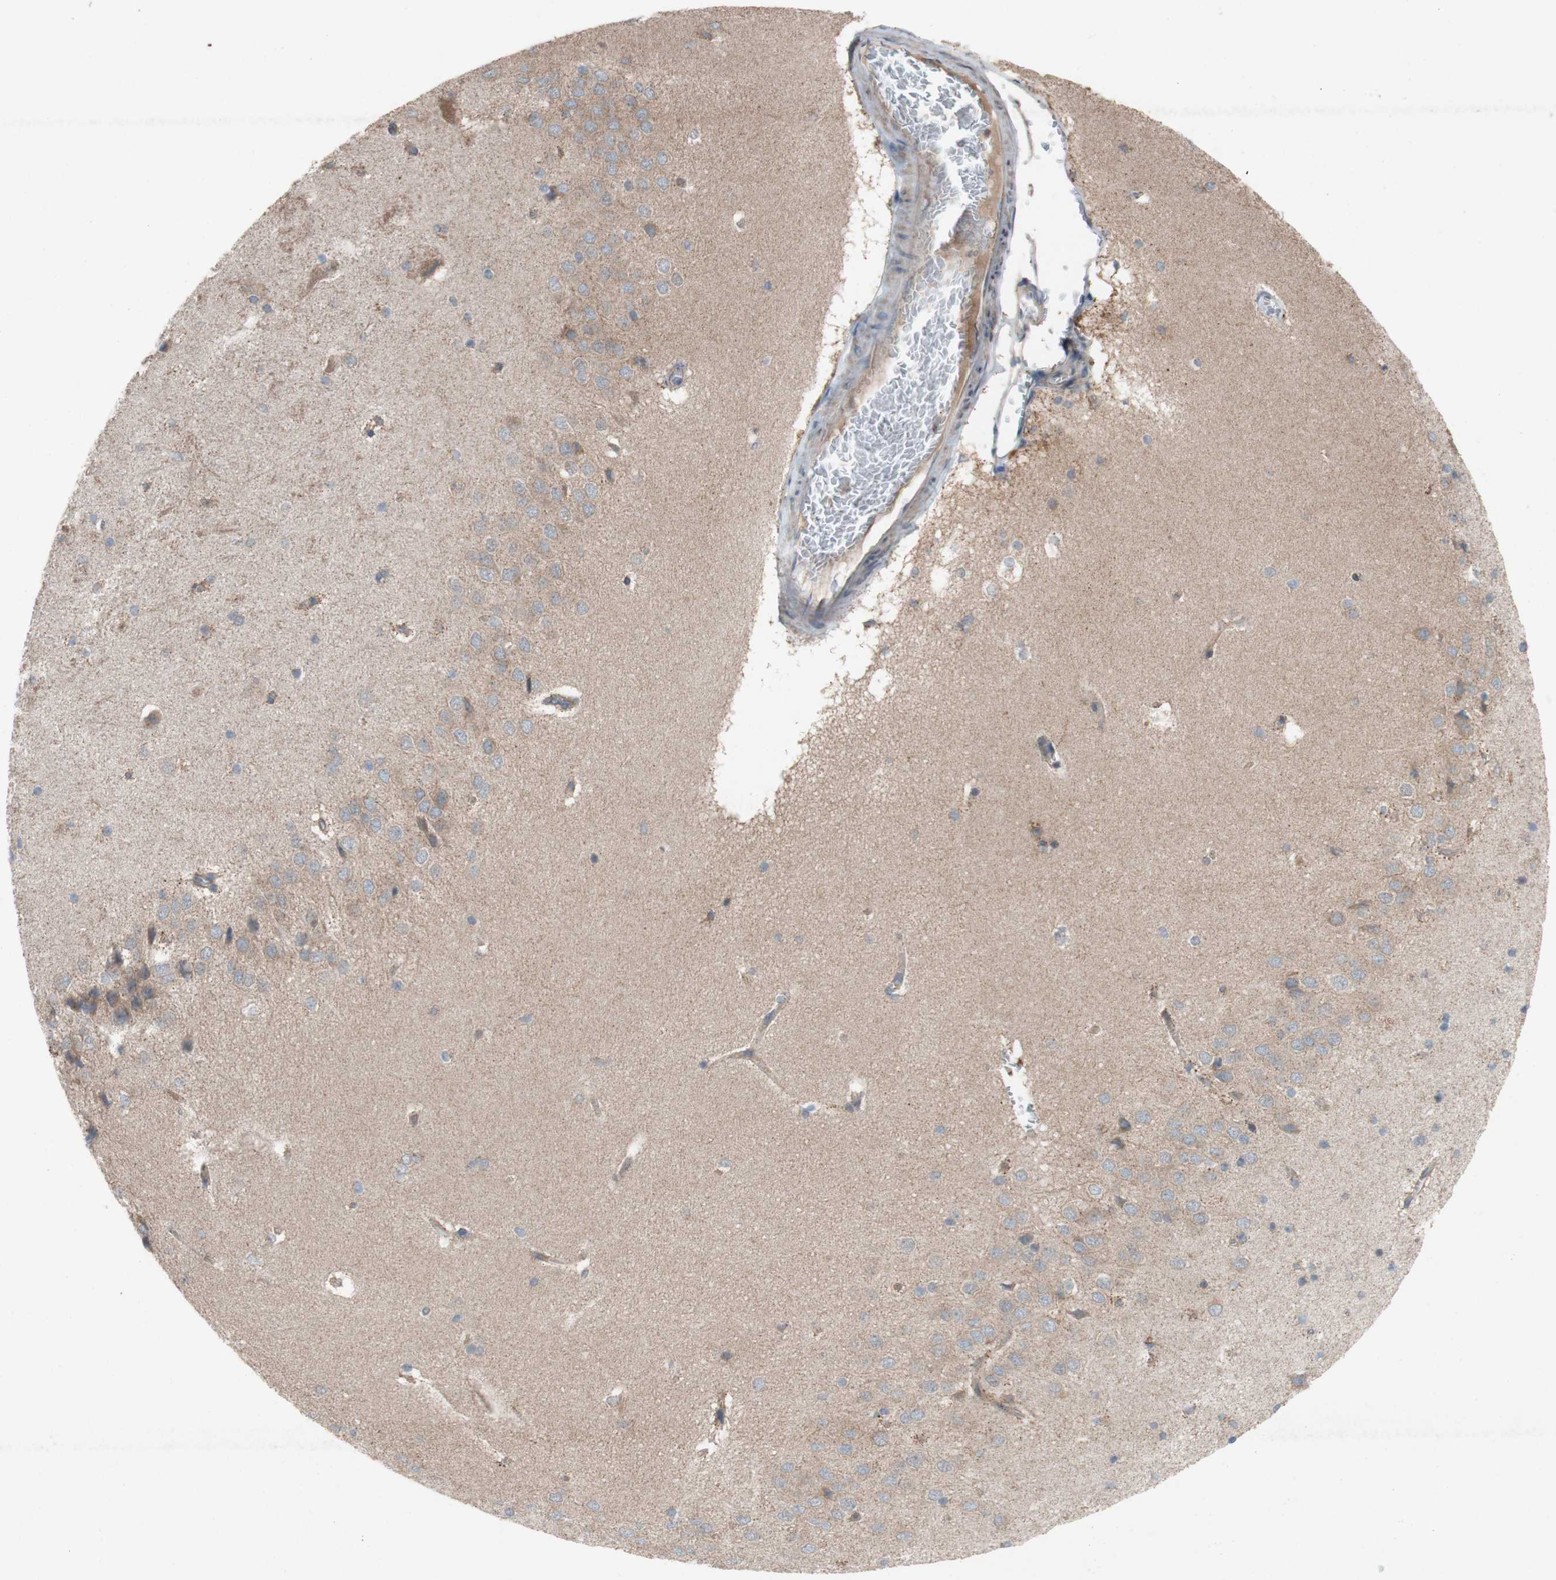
{"staining": {"intensity": "negative", "quantity": "none", "location": "none"}, "tissue": "hippocampus", "cell_type": "Glial cells", "image_type": "normal", "snomed": [{"axis": "morphology", "description": "Normal tissue, NOS"}, {"axis": "topography", "description": "Hippocampus"}], "caption": "Glial cells are negative for brown protein staining in benign hippocampus.", "gene": "TST", "patient": {"sex": "female", "age": 19}}